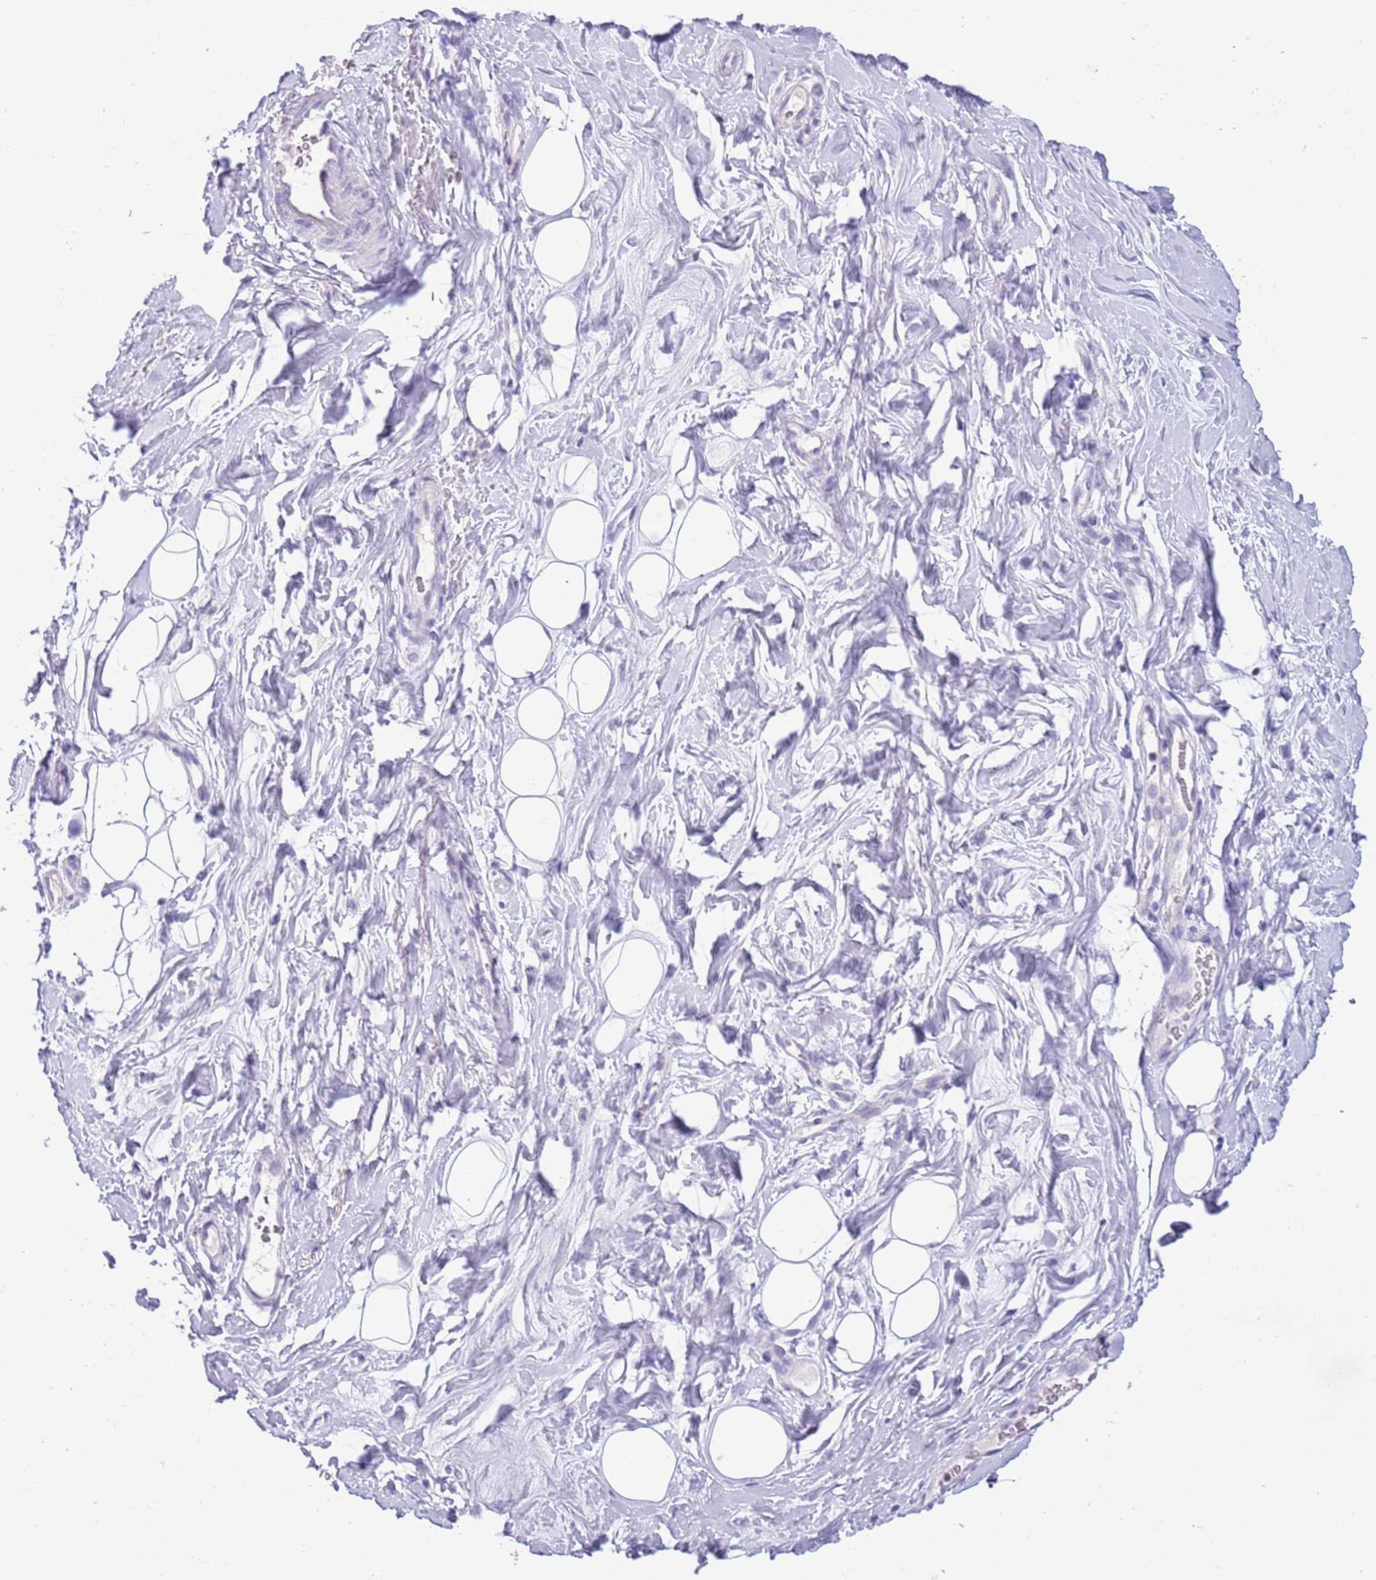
{"staining": {"intensity": "negative", "quantity": "none", "location": "none"}, "tissue": "adipose tissue", "cell_type": "Adipocytes", "image_type": "normal", "snomed": [{"axis": "morphology", "description": "Normal tissue, NOS"}, {"axis": "topography", "description": "Breast"}], "caption": "Immunohistochemistry (IHC) micrograph of unremarkable human adipose tissue stained for a protein (brown), which reveals no expression in adipocytes.", "gene": "BCL11B", "patient": {"sex": "female", "age": 26}}